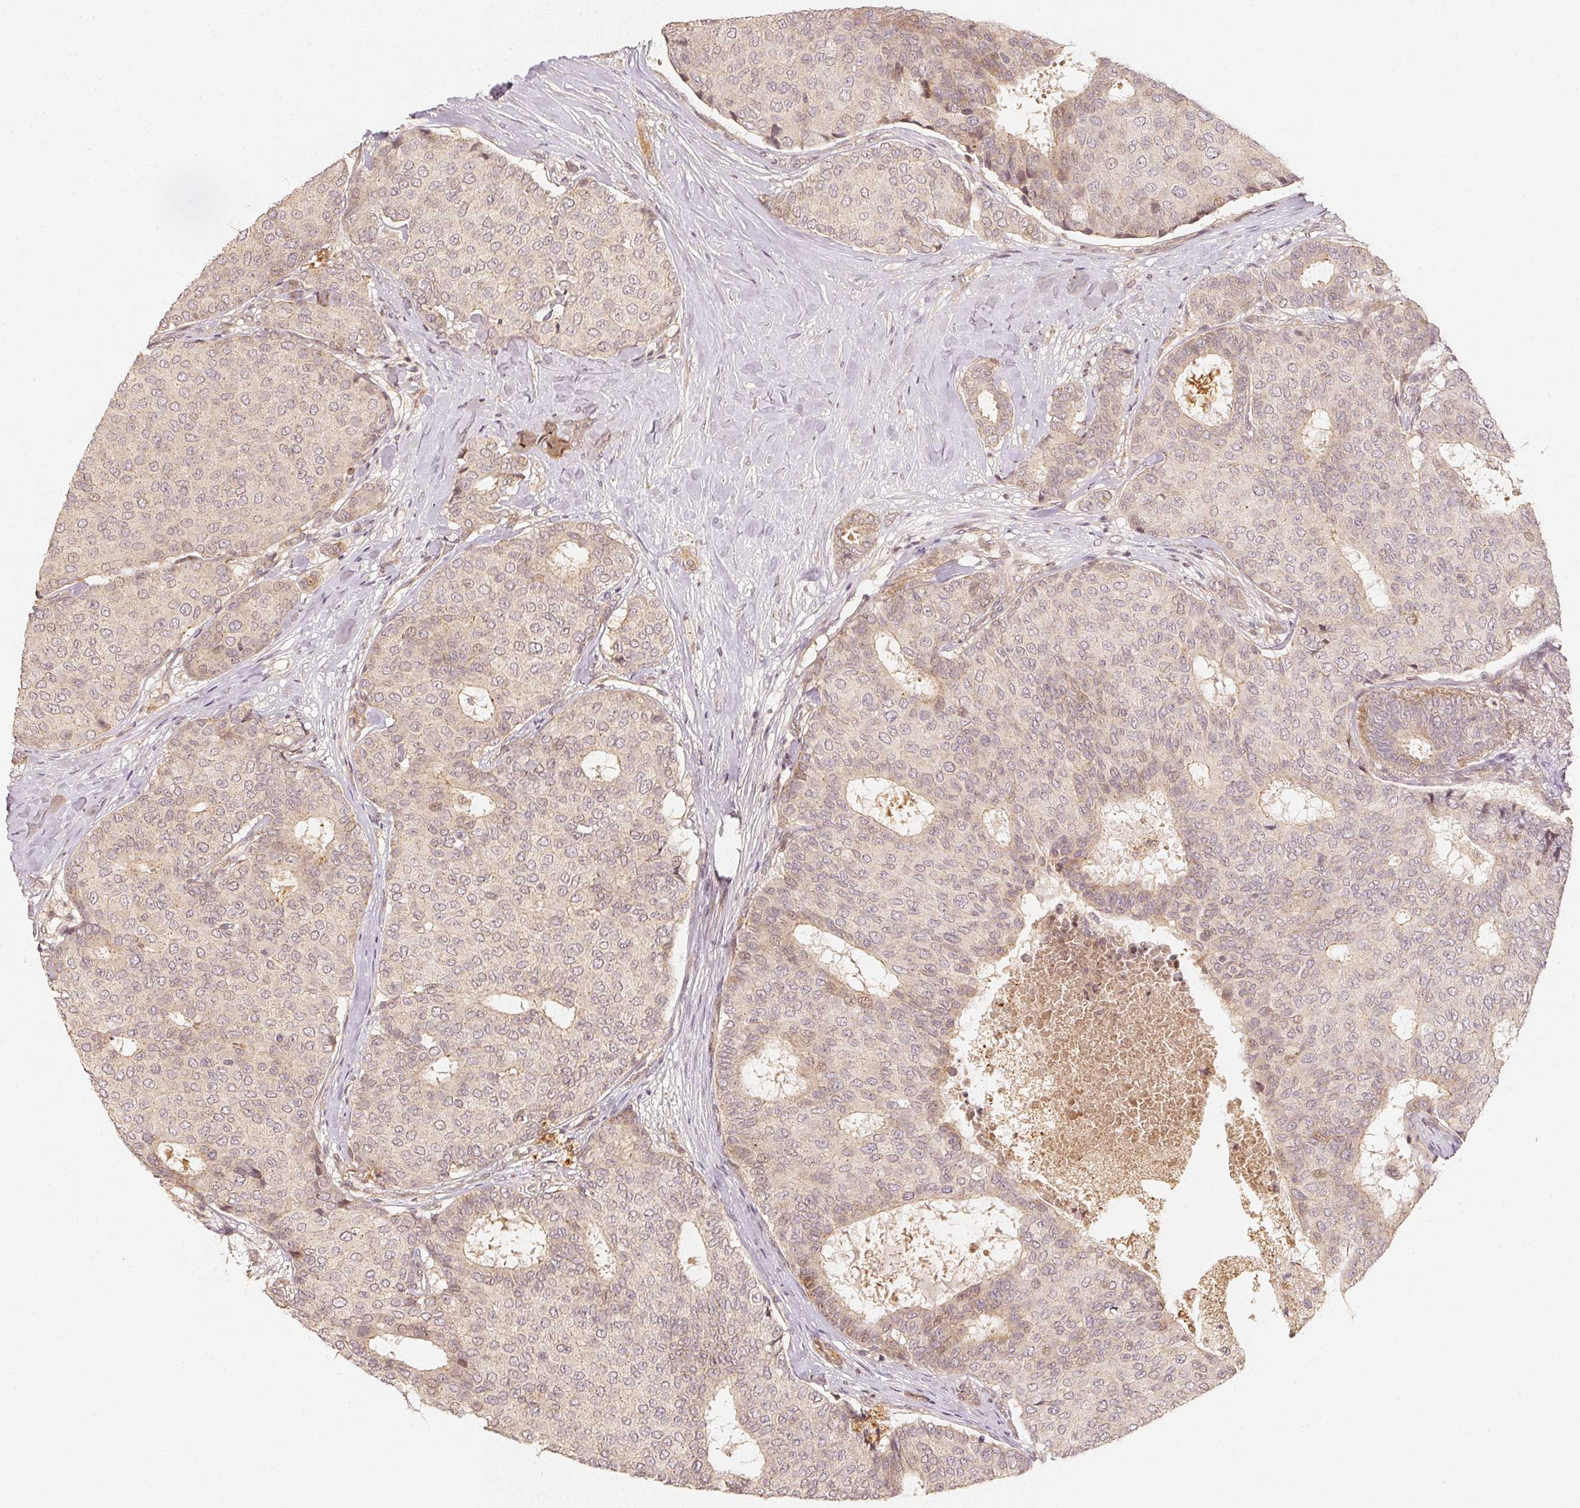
{"staining": {"intensity": "negative", "quantity": "none", "location": "none"}, "tissue": "breast cancer", "cell_type": "Tumor cells", "image_type": "cancer", "snomed": [{"axis": "morphology", "description": "Duct carcinoma"}, {"axis": "topography", "description": "Breast"}], "caption": "The photomicrograph displays no staining of tumor cells in breast cancer (intraductal carcinoma).", "gene": "SERPINE1", "patient": {"sex": "female", "age": 75}}